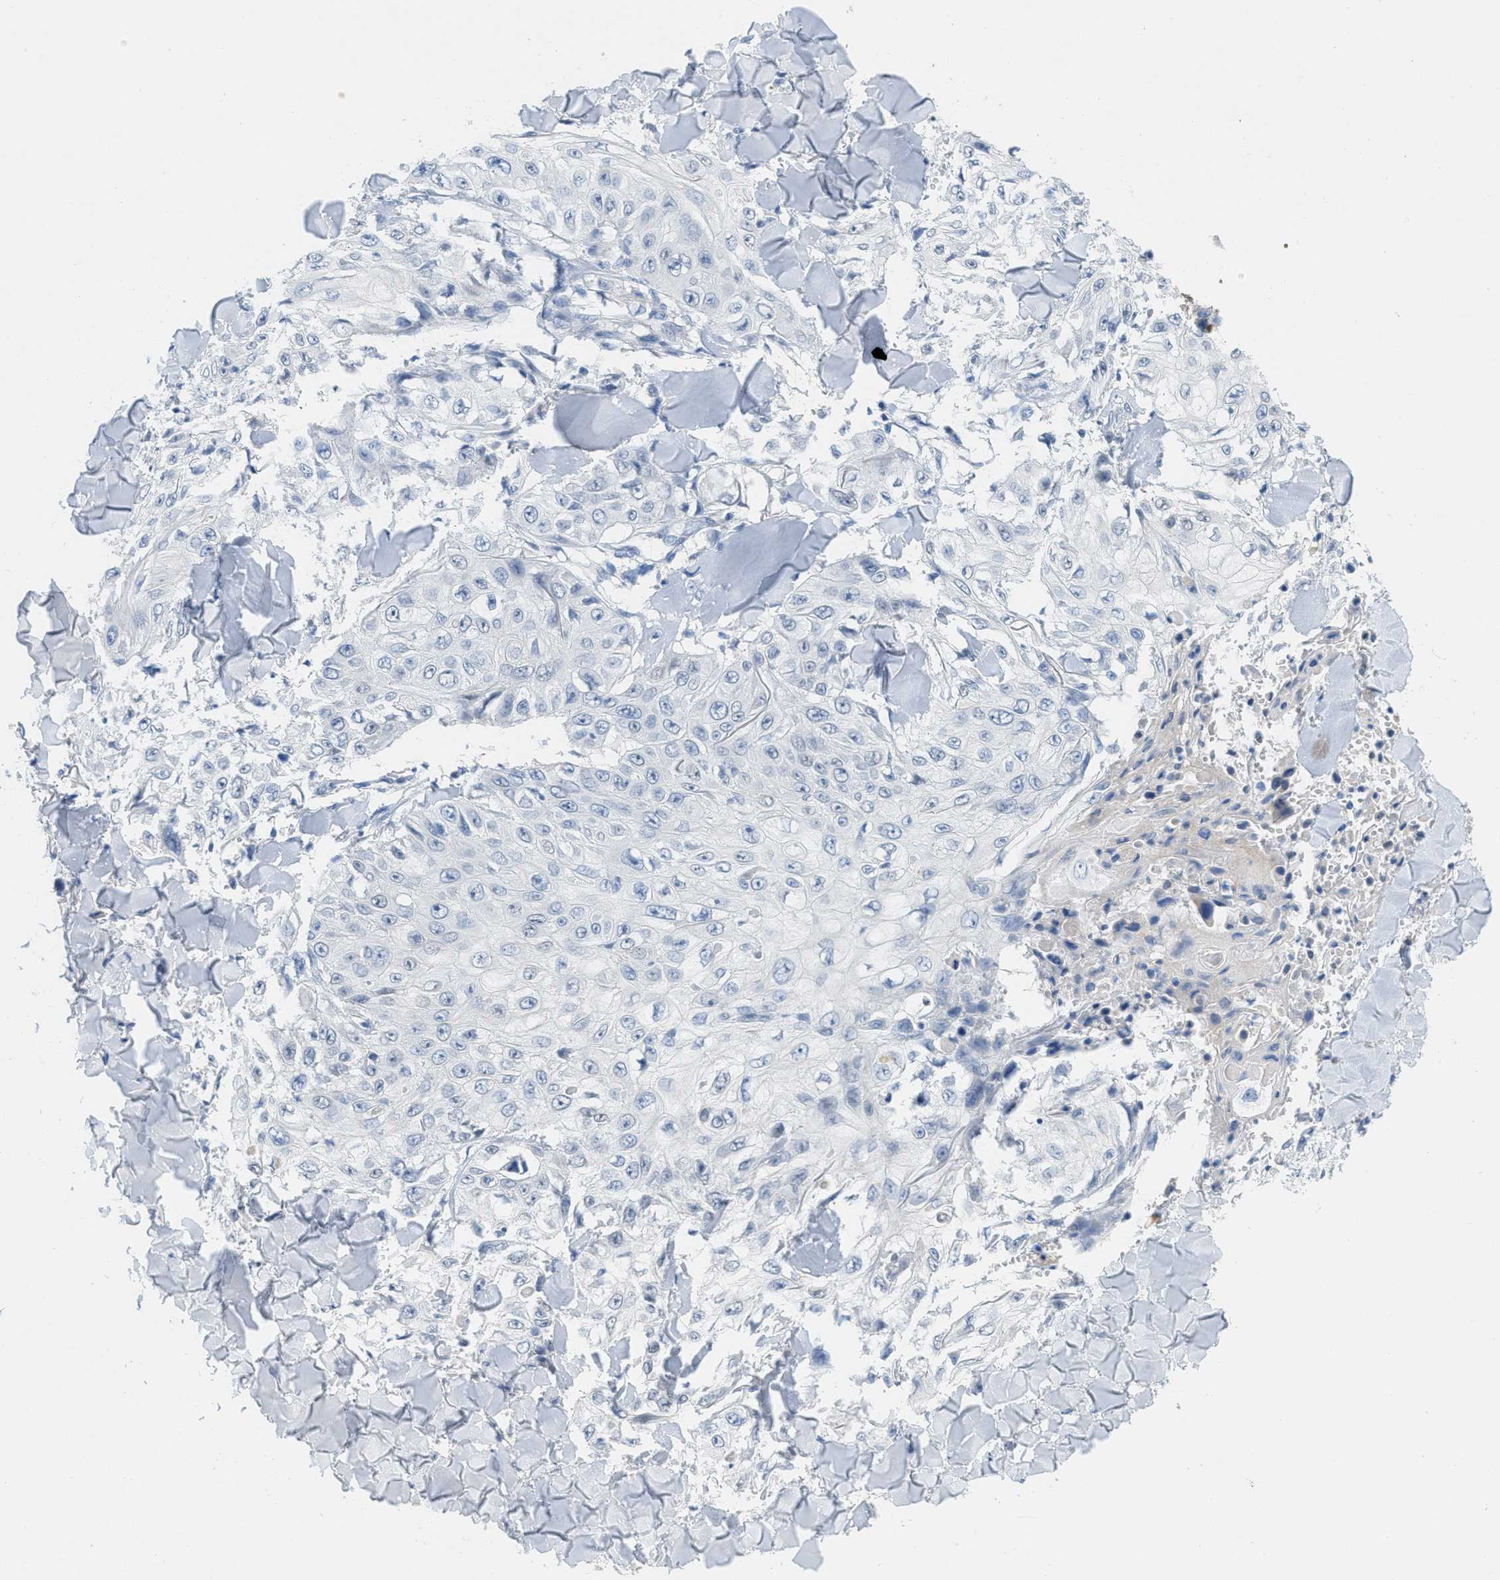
{"staining": {"intensity": "negative", "quantity": "none", "location": "none"}, "tissue": "skin cancer", "cell_type": "Tumor cells", "image_type": "cancer", "snomed": [{"axis": "morphology", "description": "Squamous cell carcinoma, NOS"}, {"axis": "topography", "description": "Skin"}], "caption": "An image of human skin cancer (squamous cell carcinoma) is negative for staining in tumor cells.", "gene": "HSF2", "patient": {"sex": "male", "age": 86}}